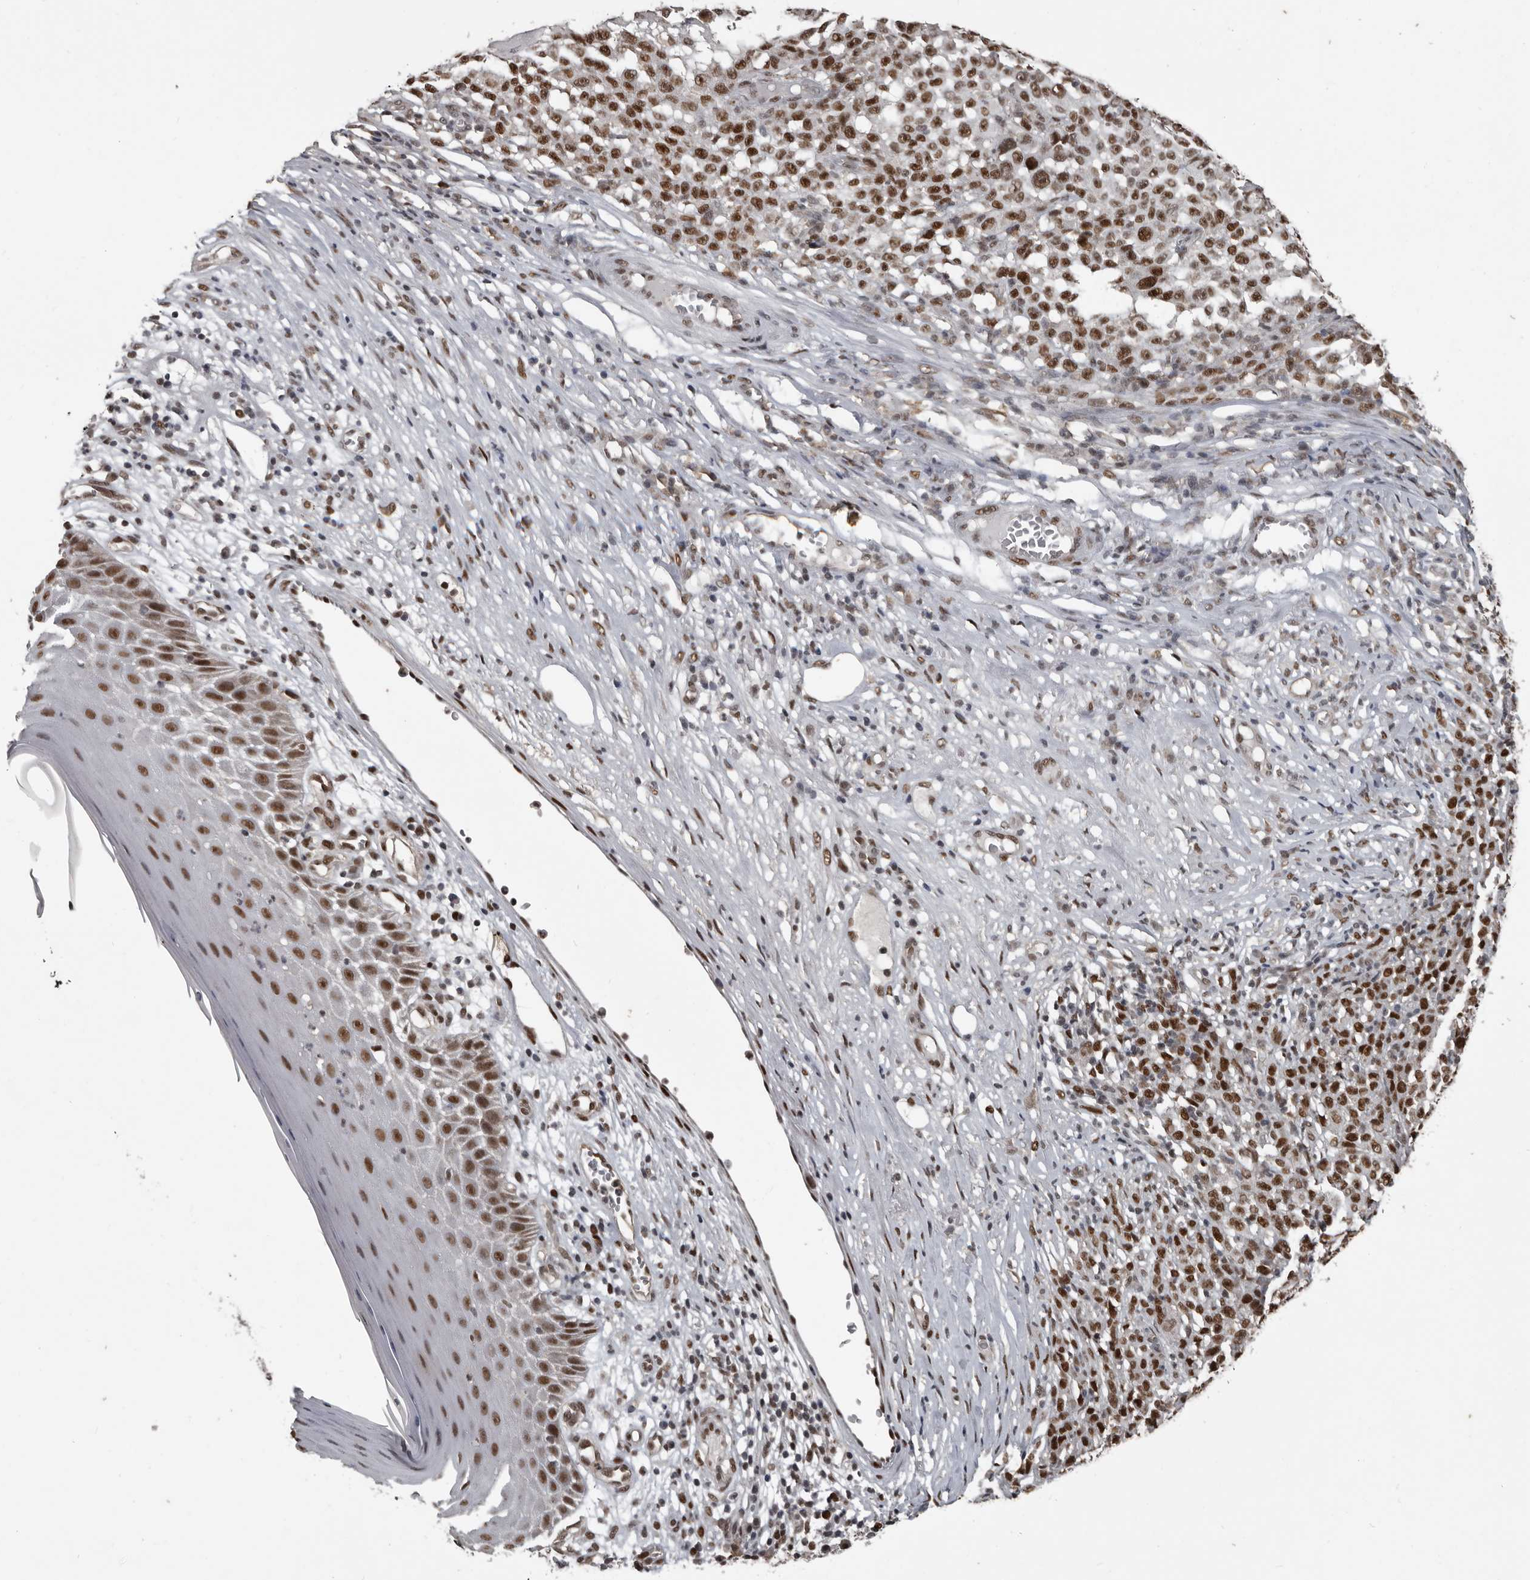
{"staining": {"intensity": "strong", "quantity": ">75%", "location": "nuclear"}, "tissue": "melanoma", "cell_type": "Tumor cells", "image_type": "cancer", "snomed": [{"axis": "morphology", "description": "Malignant melanoma, NOS"}, {"axis": "topography", "description": "Skin"}], "caption": "Melanoma stained for a protein (brown) exhibits strong nuclear positive staining in about >75% of tumor cells.", "gene": "CHD1L", "patient": {"sex": "female", "age": 82}}